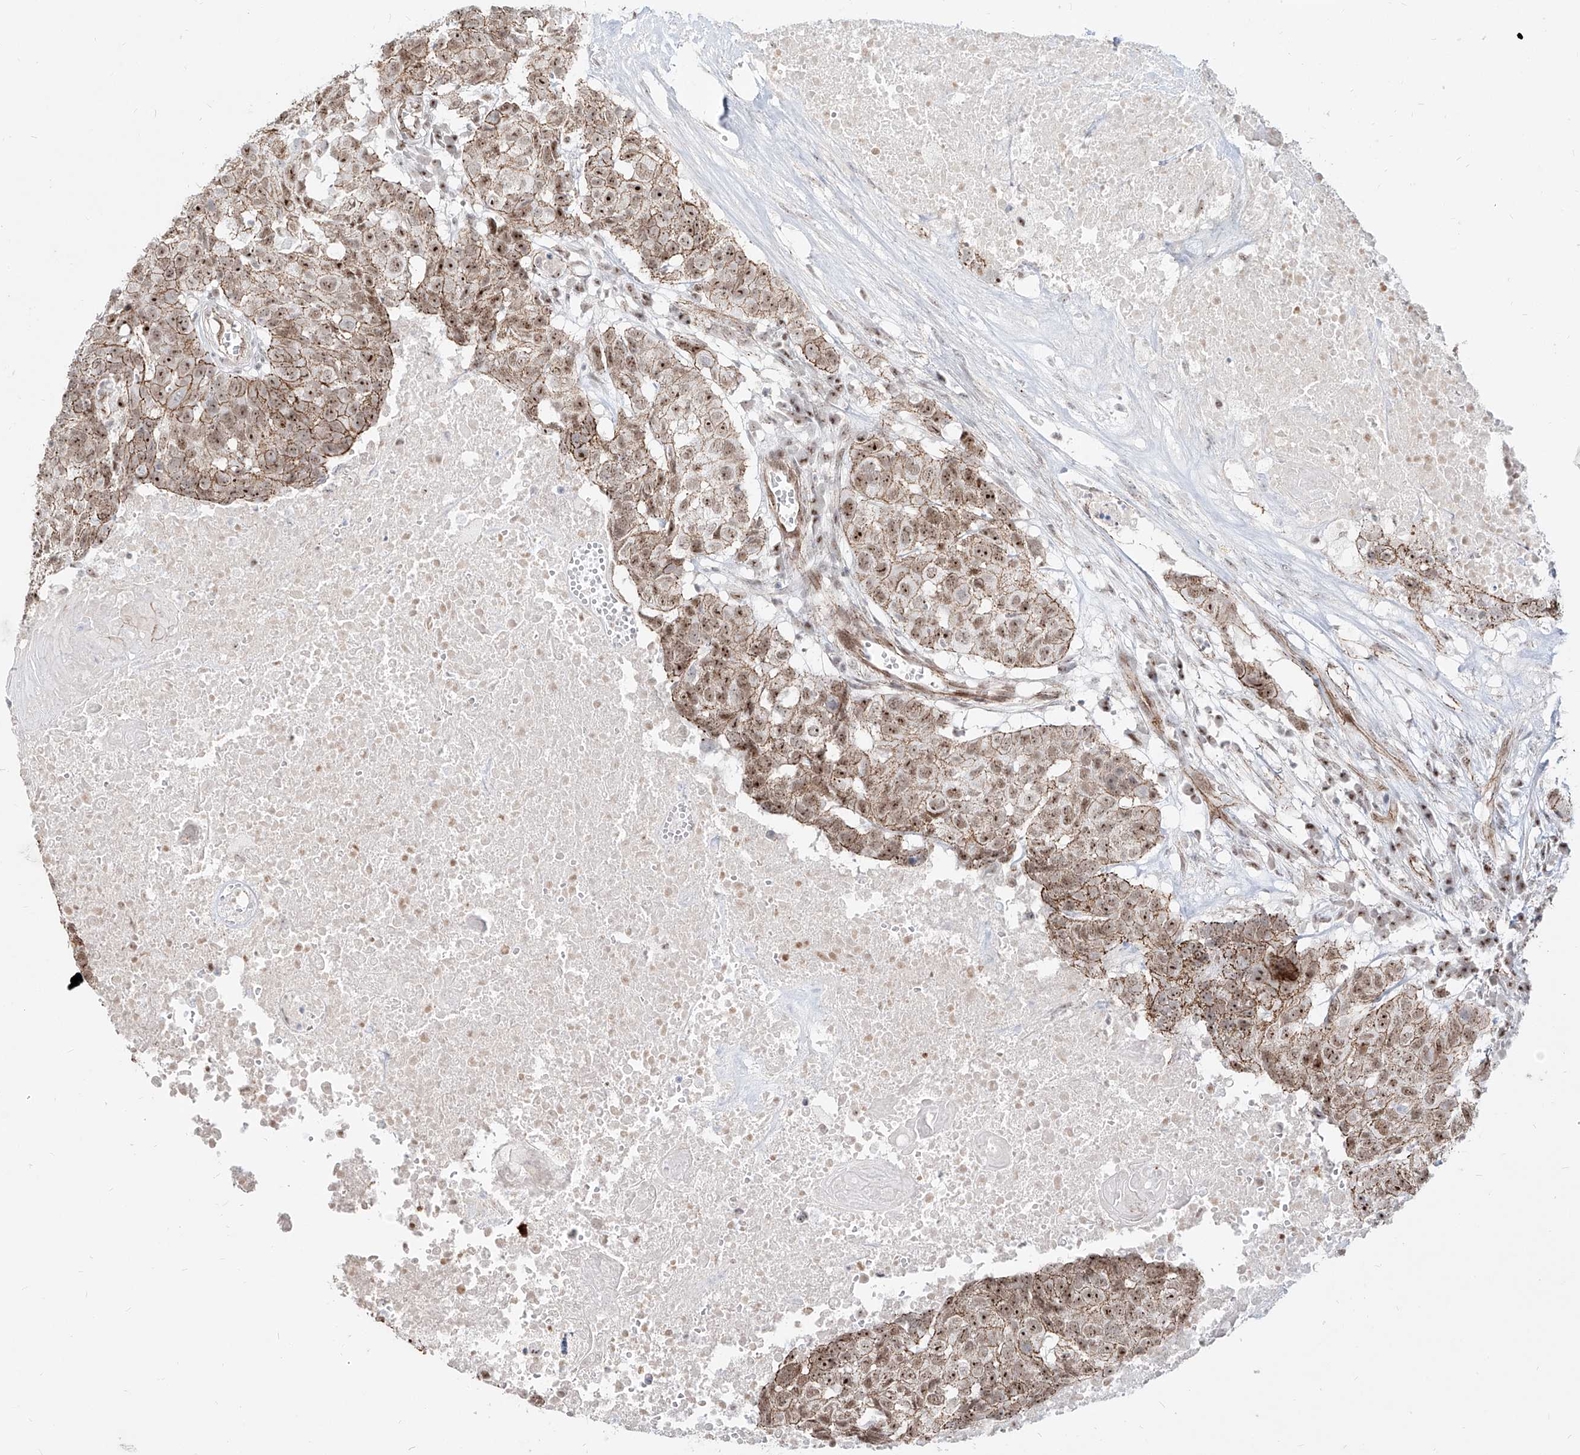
{"staining": {"intensity": "moderate", "quantity": ">75%", "location": "cytoplasmic/membranous,nuclear"}, "tissue": "head and neck cancer", "cell_type": "Tumor cells", "image_type": "cancer", "snomed": [{"axis": "morphology", "description": "Squamous cell carcinoma, NOS"}, {"axis": "topography", "description": "Head-Neck"}], "caption": "Protein analysis of head and neck squamous cell carcinoma tissue displays moderate cytoplasmic/membranous and nuclear expression in about >75% of tumor cells.", "gene": "ZNF710", "patient": {"sex": "male", "age": 66}}